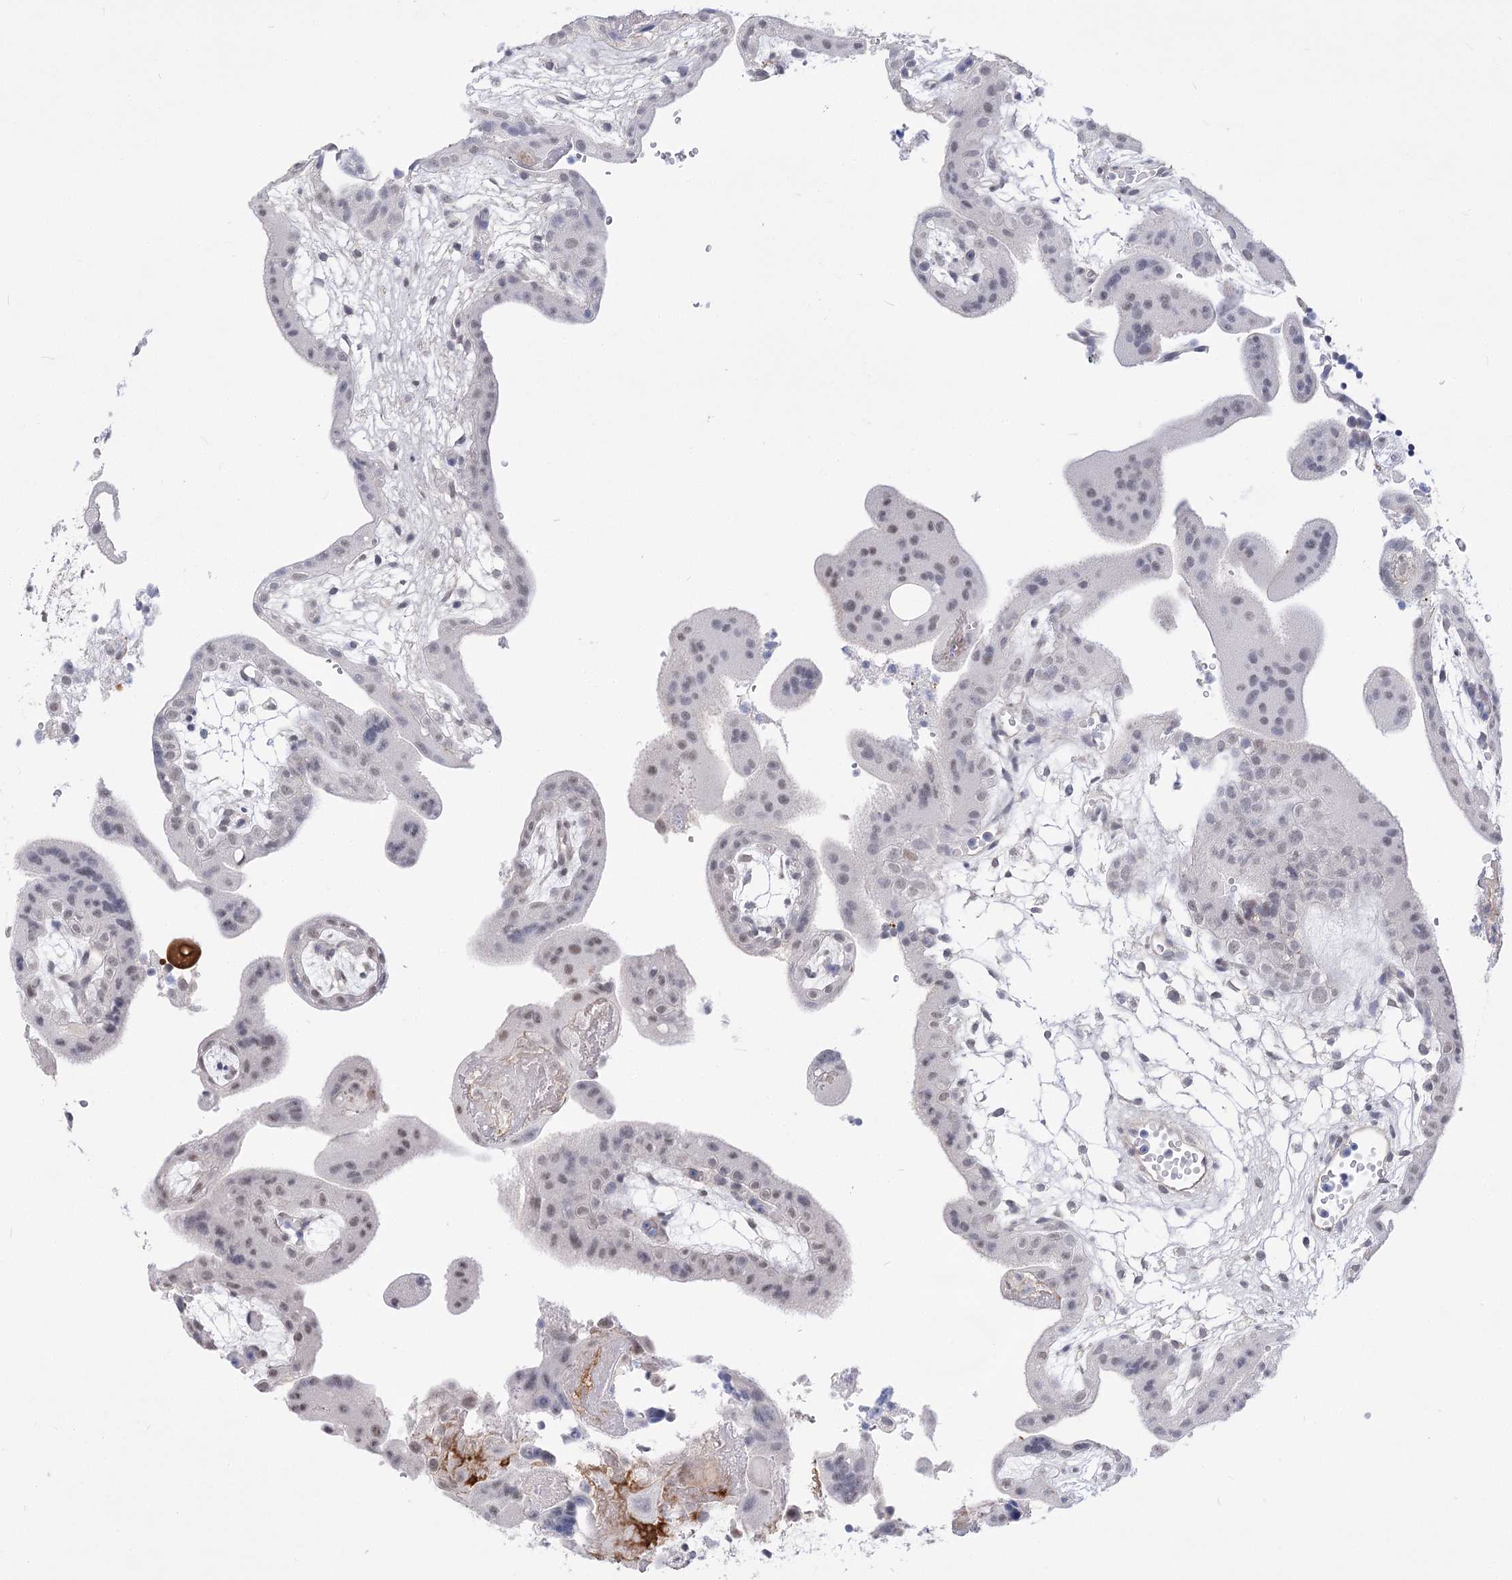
{"staining": {"intensity": "weak", "quantity": "<25%", "location": "nuclear"}, "tissue": "placenta", "cell_type": "Trophoblastic cells", "image_type": "normal", "snomed": [{"axis": "morphology", "description": "Normal tissue, NOS"}, {"axis": "topography", "description": "Placenta"}], "caption": "Protein analysis of benign placenta shows no significant expression in trophoblastic cells.", "gene": "ATP10B", "patient": {"sex": "female", "age": 18}}